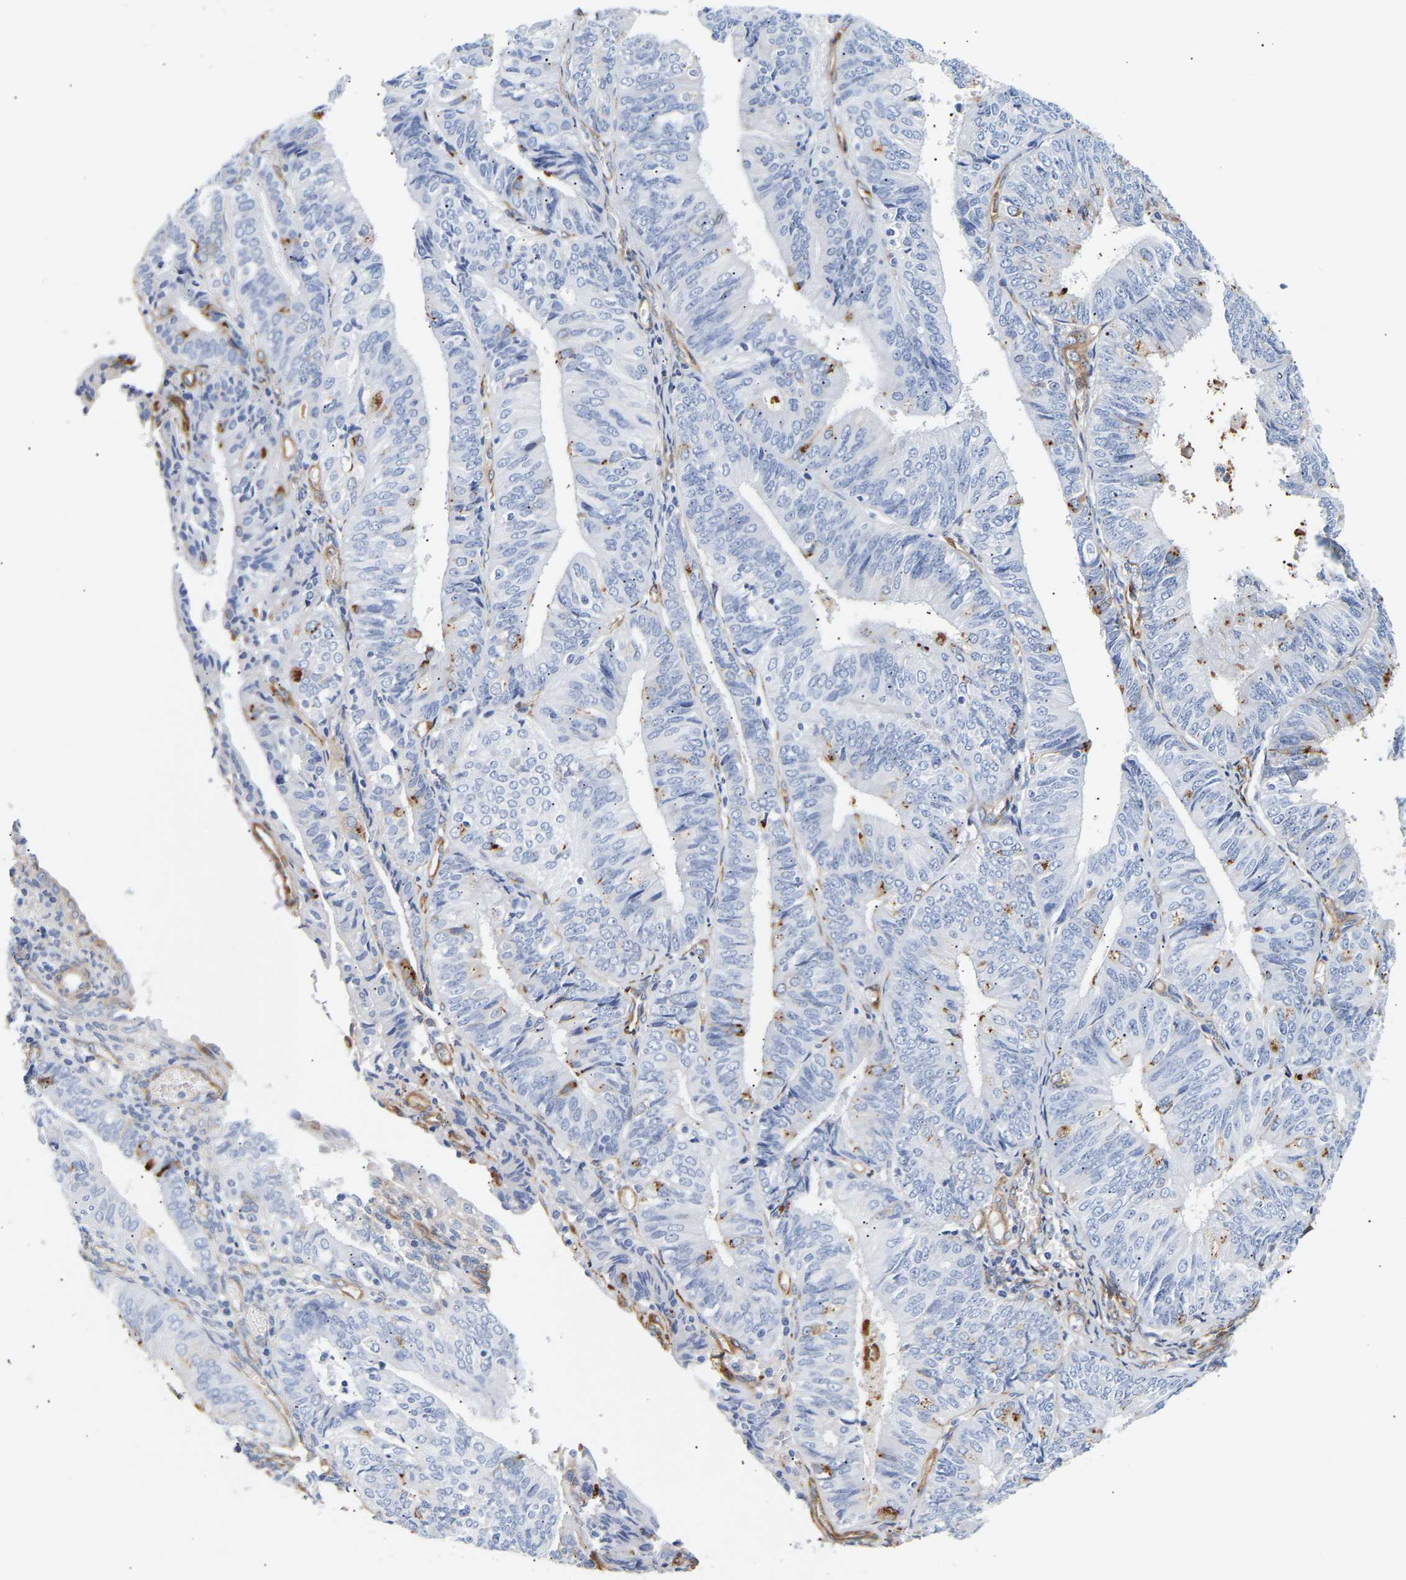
{"staining": {"intensity": "moderate", "quantity": "<25%", "location": "cytoplasmic/membranous"}, "tissue": "endometrial cancer", "cell_type": "Tumor cells", "image_type": "cancer", "snomed": [{"axis": "morphology", "description": "Adenocarcinoma, NOS"}, {"axis": "topography", "description": "Endometrium"}], "caption": "High-magnification brightfield microscopy of endometrial cancer (adenocarcinoma) stained with DAB (3,3'-diaminobenzidine) (brown) and counterstained with hematoxylin (blue). tumor cells exhibit moderate cytoplasmic/membranous positivity is present in about<25% of cells. Nuclei are stained in blue.", "gene": "IGFBP7", "patient": {"sex": "female", "age": 58}}